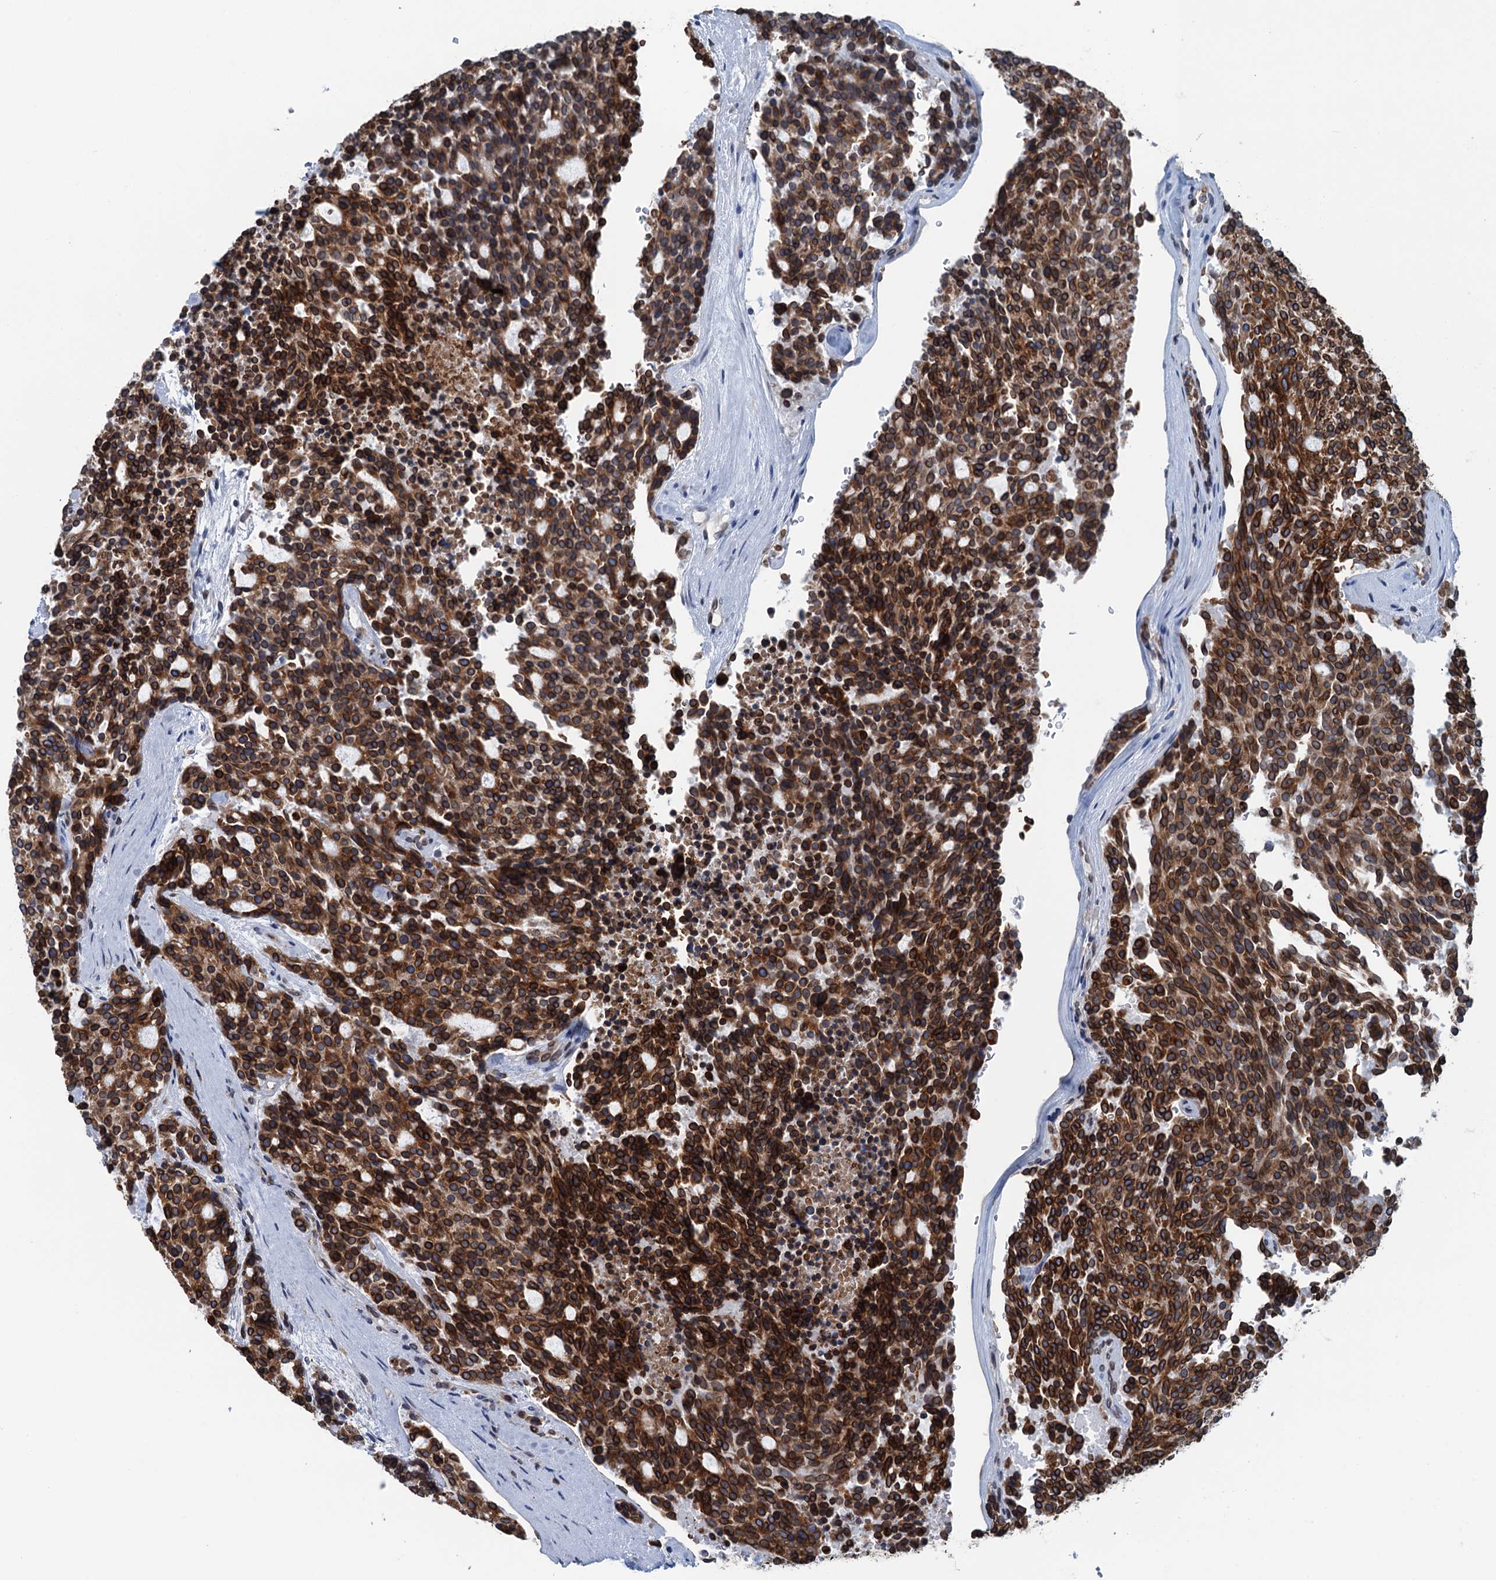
{"staining": {"intensity": "strong", "quantity": ">75%", "location": "cytoplasmic/membranous"}, "tissue": "carcinoid", "cell_type": "Tumor cells", "image_type": "cancer", "snomed": [{"axis": "morphology", "description": "Carcinoid, malignant, NOS"}, {"axis": "topography", "description": "Pancreas"}], "caption": "Tumor cells exhibit strong cytoplasmic/membranous staining in about >75% of cells in malignant carcinoid.", "gene": "TMEM205", "patient": {"sex": "female", "age": 54}}